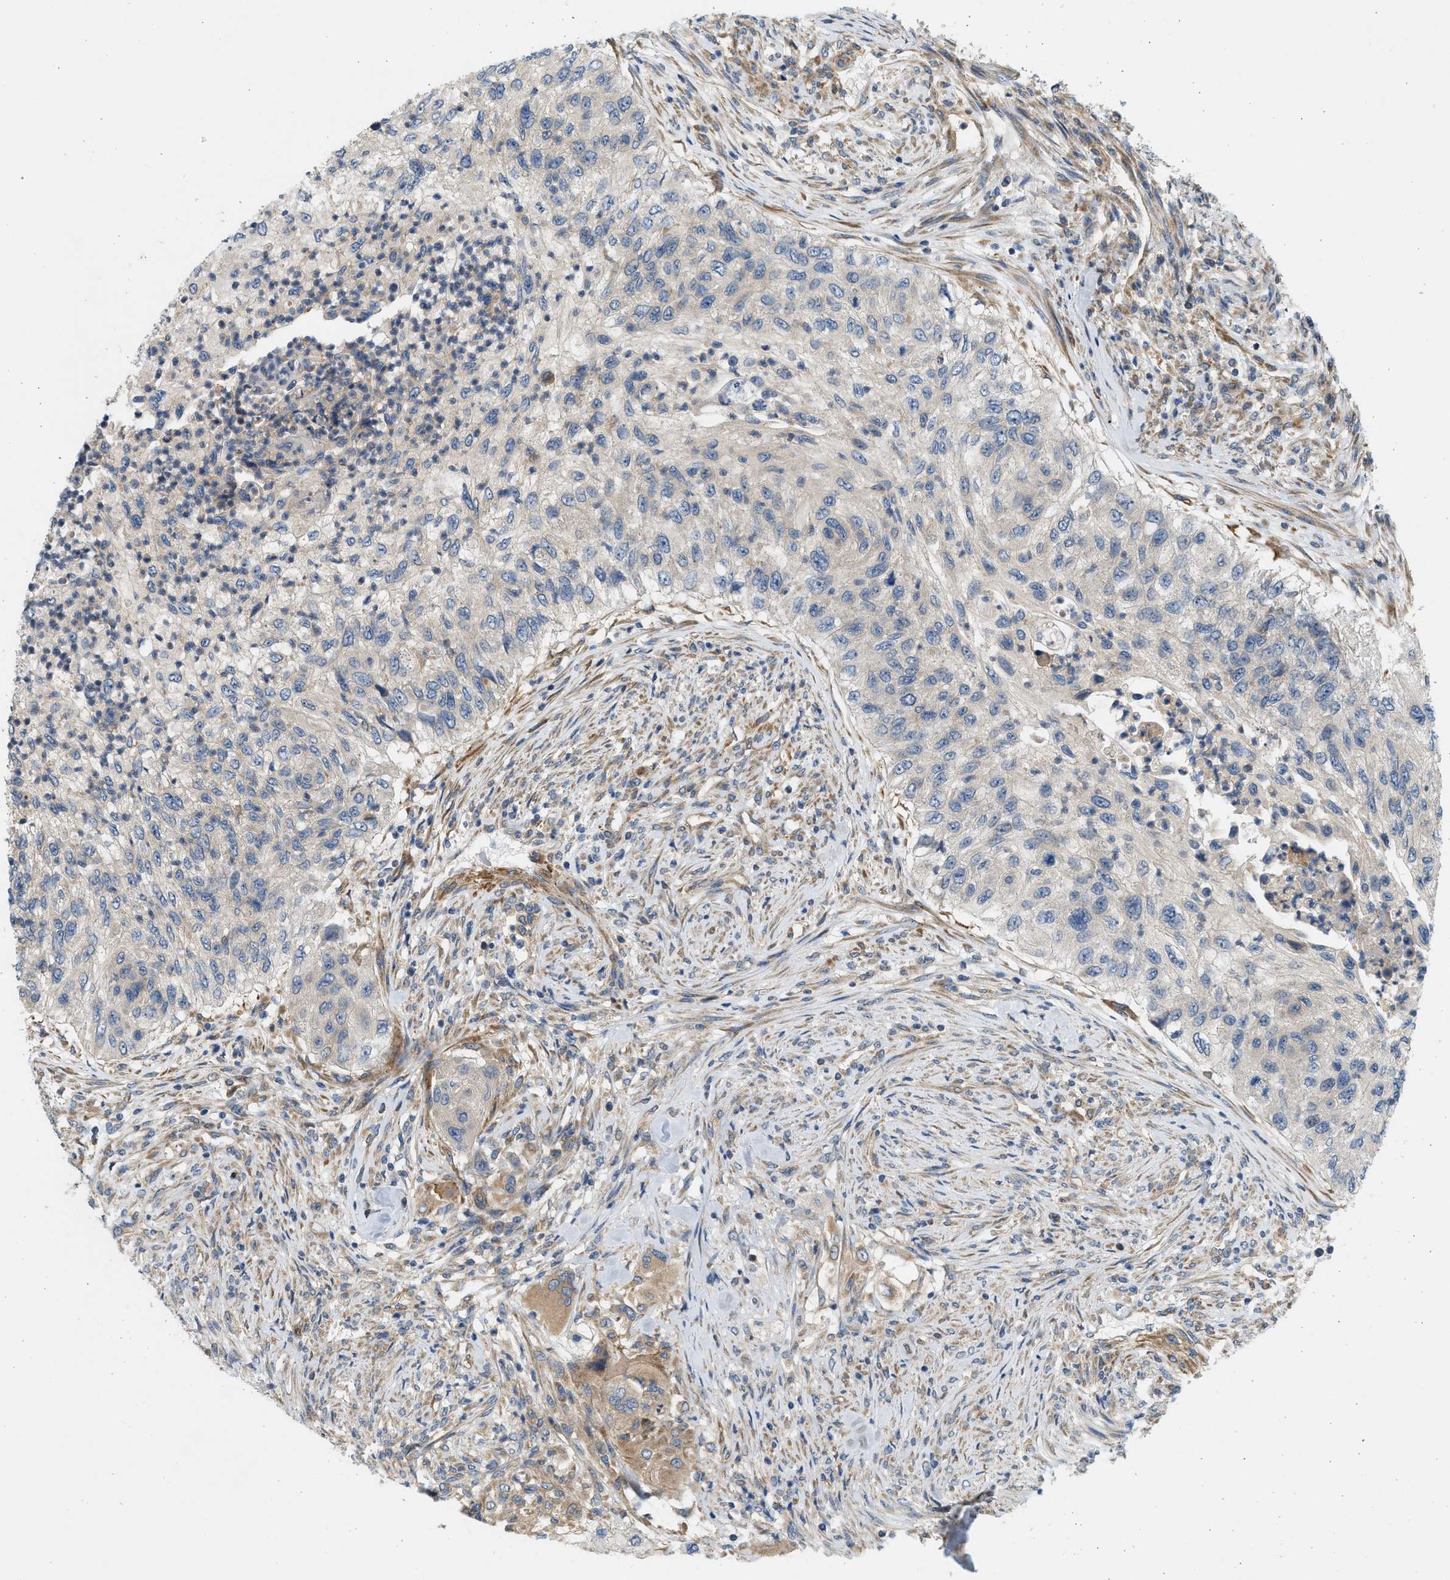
{"staining": {"intensity": "negative", "quantity": "none", "location": "none"}, "tissue": "urothelial cancer", "cell_type": "Tumor cells", "image_type": "cancer", "snomed": [{"axis": "morphology", "description": "Urothelial carcinoma, High grade"}, {"axis": "topography", "description": "Urinary bladder"}], "caption": "This photomicrograph is of high-grade urothelial carcinoma stained with immunohistochemistry to label a protein in brown with the nuclei are counter-stained blue. There is no expression in tumor cells.", "gene": "KDELR2", "patient": {"sex": "female", "age": 60}}